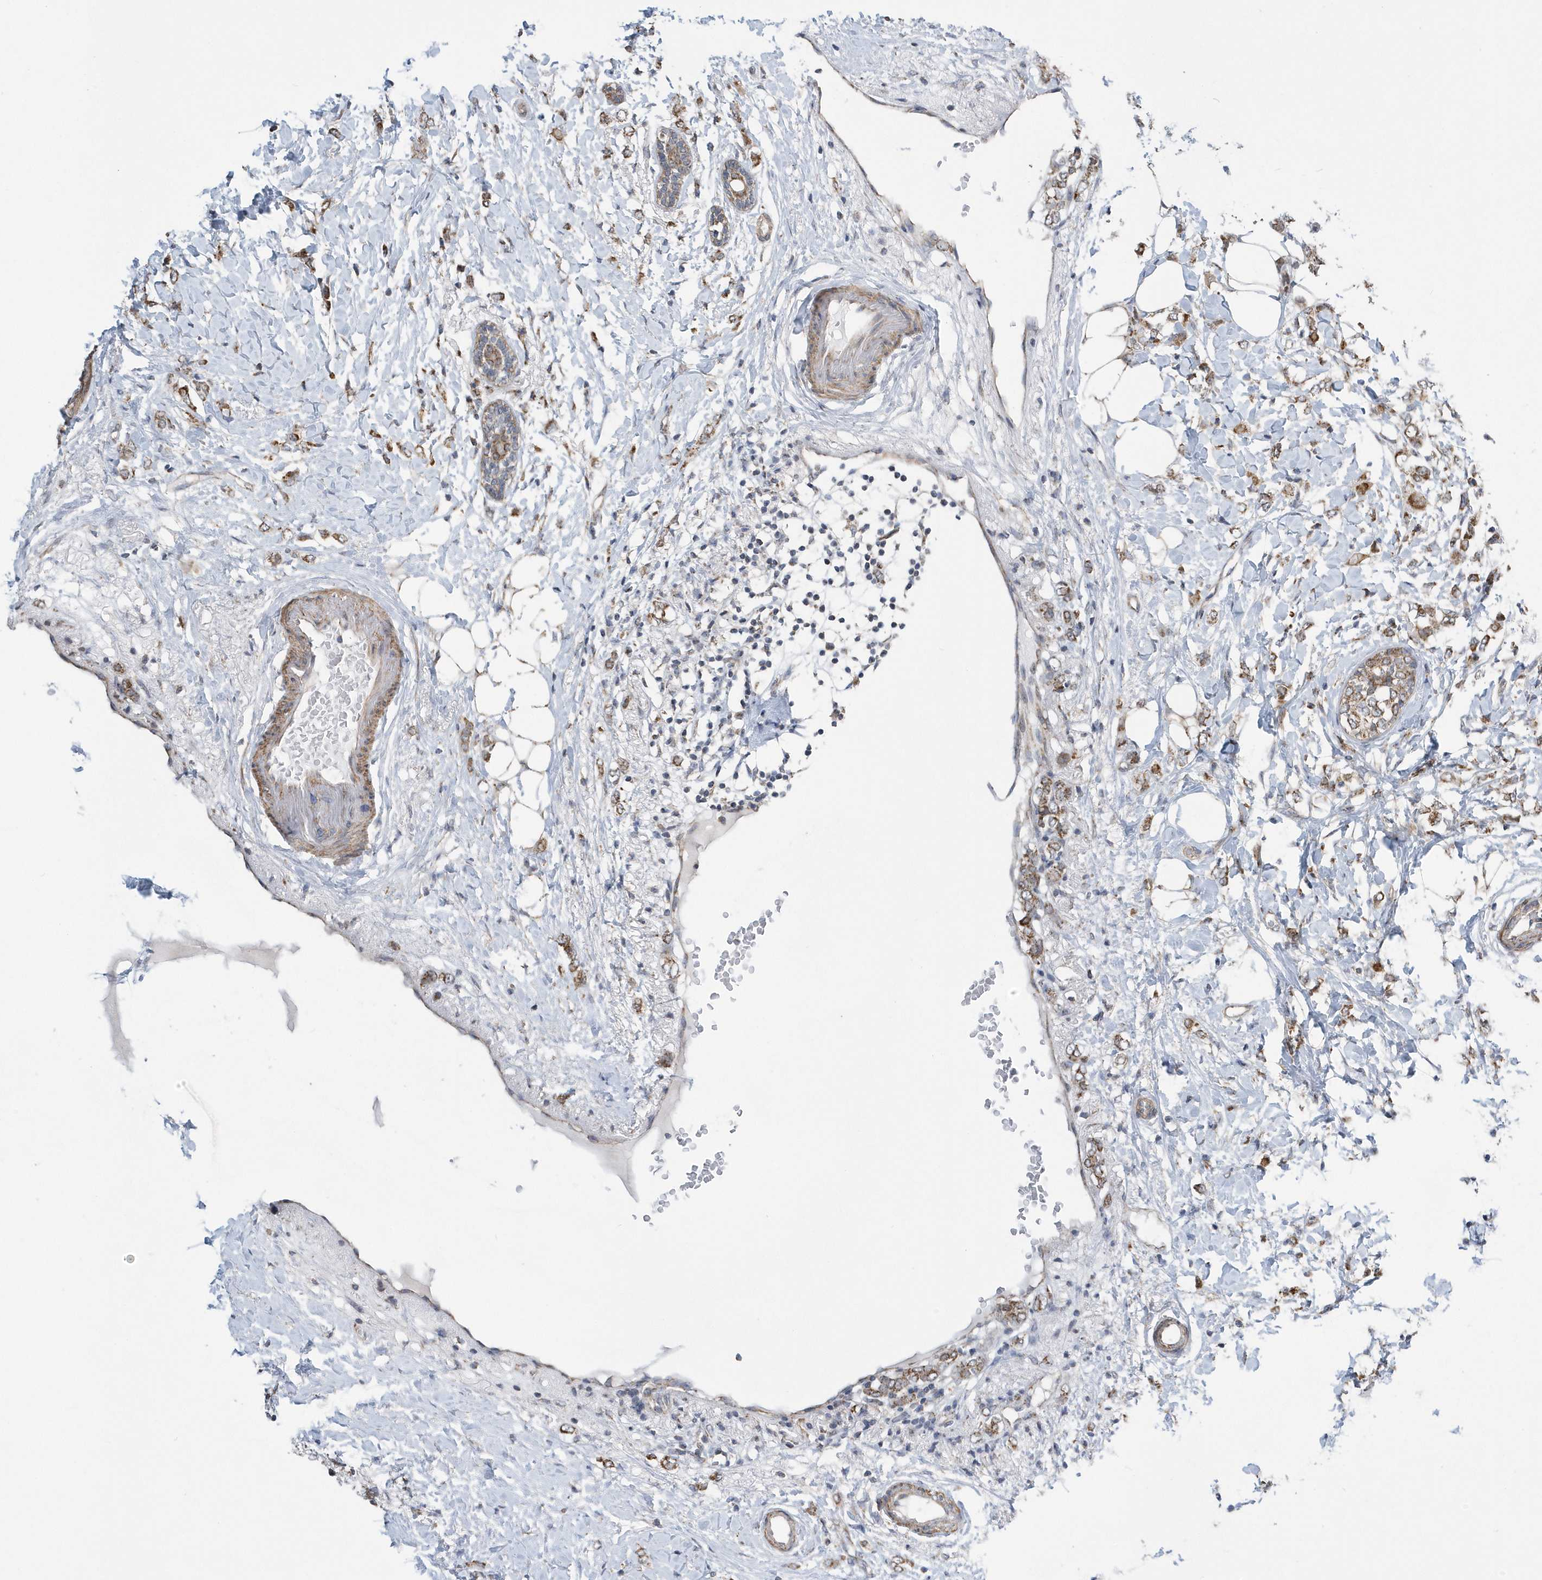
{"staining": {"intensity": "moderate", "quantity": ">75%", "location": "cytoplasmic/membranous"}, "tissue": "breast cancer", "cell_type": "Tumor cells", "image_type": "cancer", "snomed": [{"axis": "morphology", "description": "Normal tissue, NOS"}, {"axis": "morphology", "description": "Lobular carcinoma"}, {"axis": "topography", "description": "Breast"}], "caption": "The immunohistochemical stain labels moderate cytoplasmic/membranous expression in tumor cells of breast cancer tissue.", "gene": "SLX9", "patient": {"sex": "female", "age": 47}}